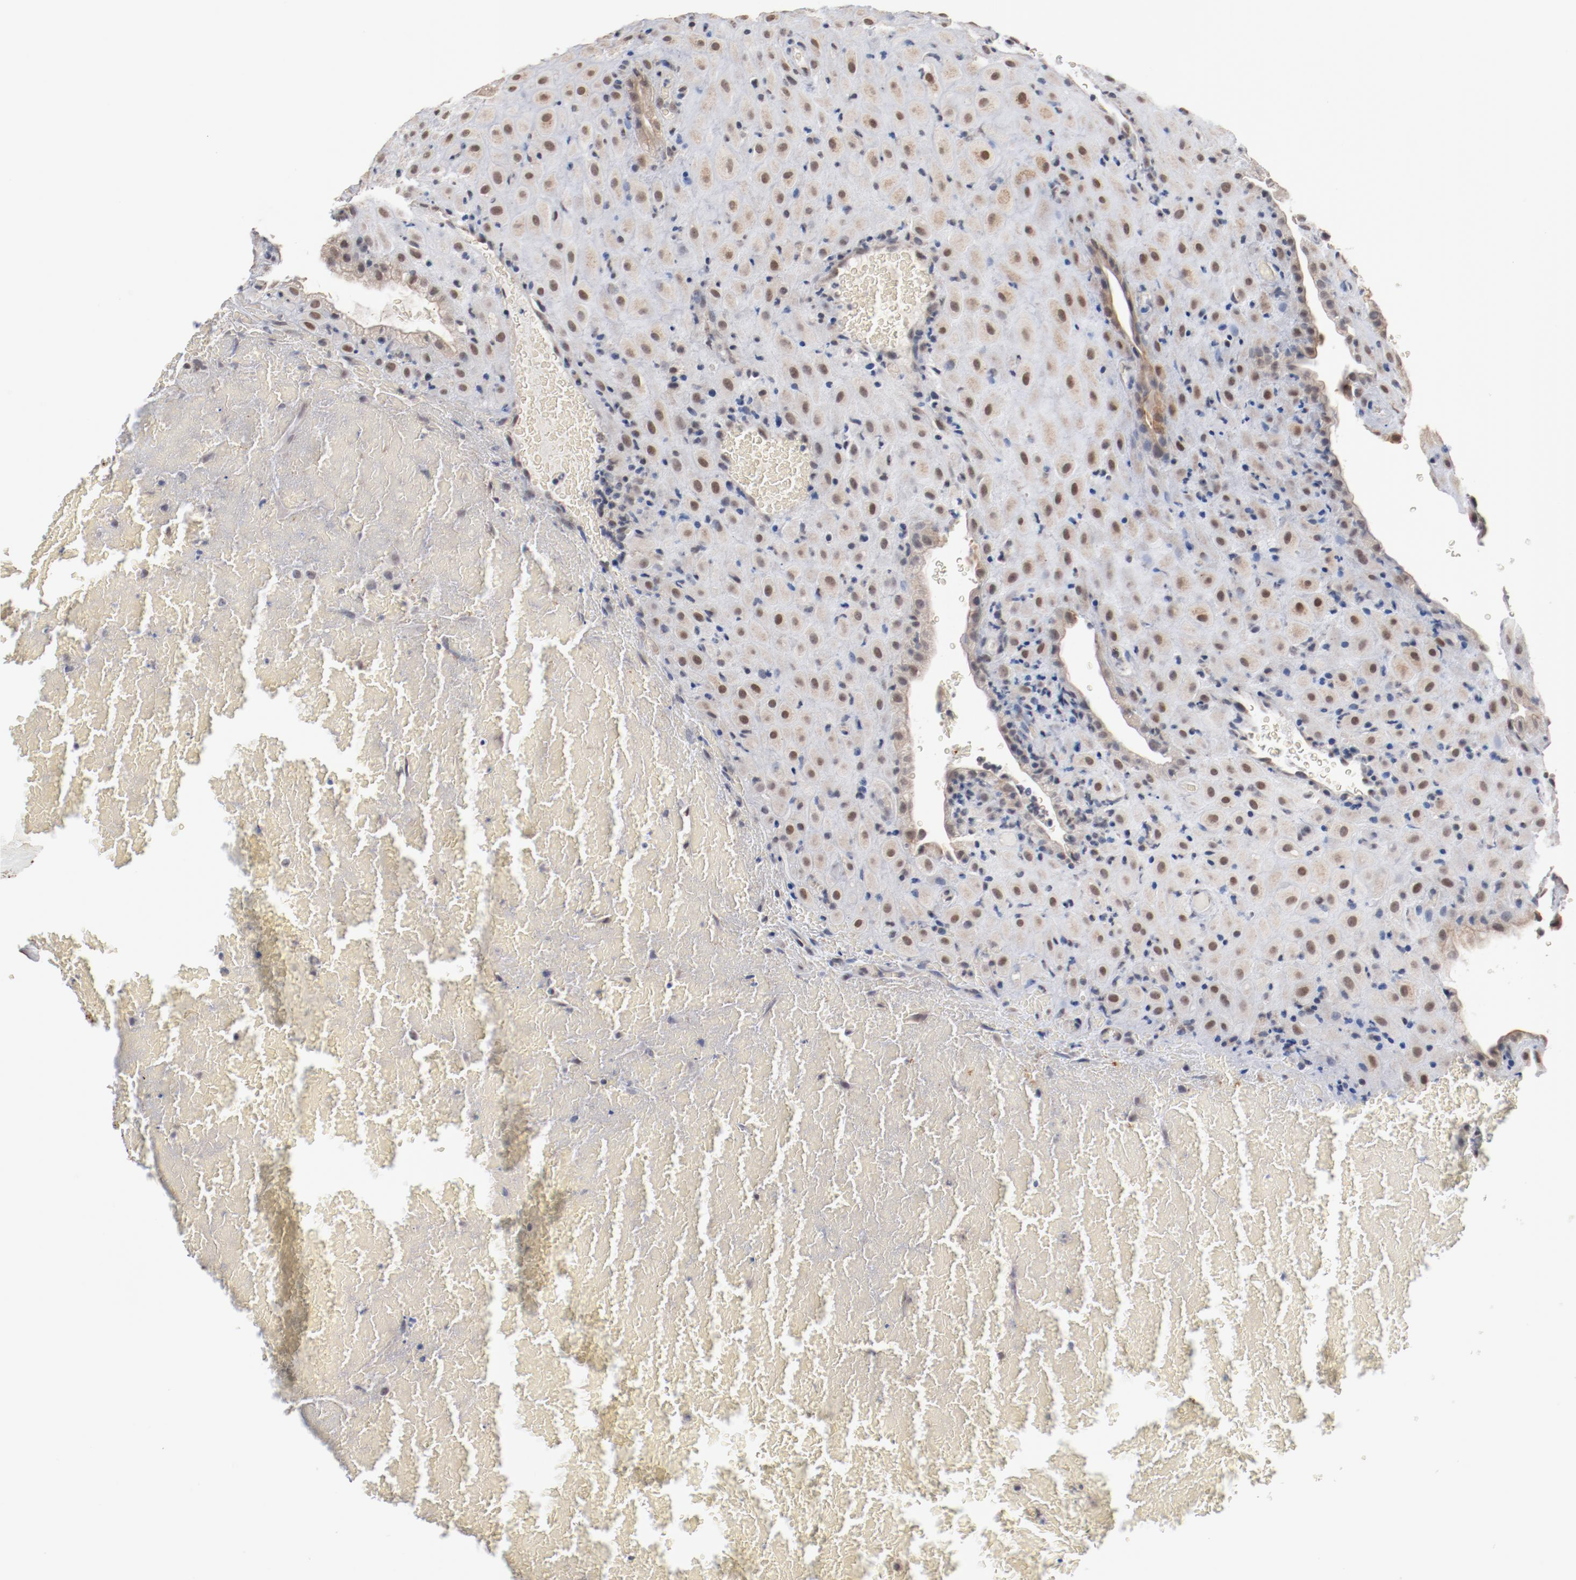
{"staining": {"intensity": "moderate", "quantity": ">75%", "location": "nuclear"}, "tissue": "placenta", "cell_type": "Decidual cells", "image_type": "normal", "snomed": [{"axis": "morphology", "description": "Normal tissue, NOS"}, {"axis": "topography", "description": "Placenta"}], "caption": "Placenta stained with DAB (3,3'-diaminobenzidine) immunohistochemistry (IHC) demonstrates medium levels of moderate nuclear staining in about >75% of decidual cells. (DAB = brown stain, brightfield microscopy at high magnification).", "gene": "ERICH1", "patient": {"sex": "female", "age": 19}}